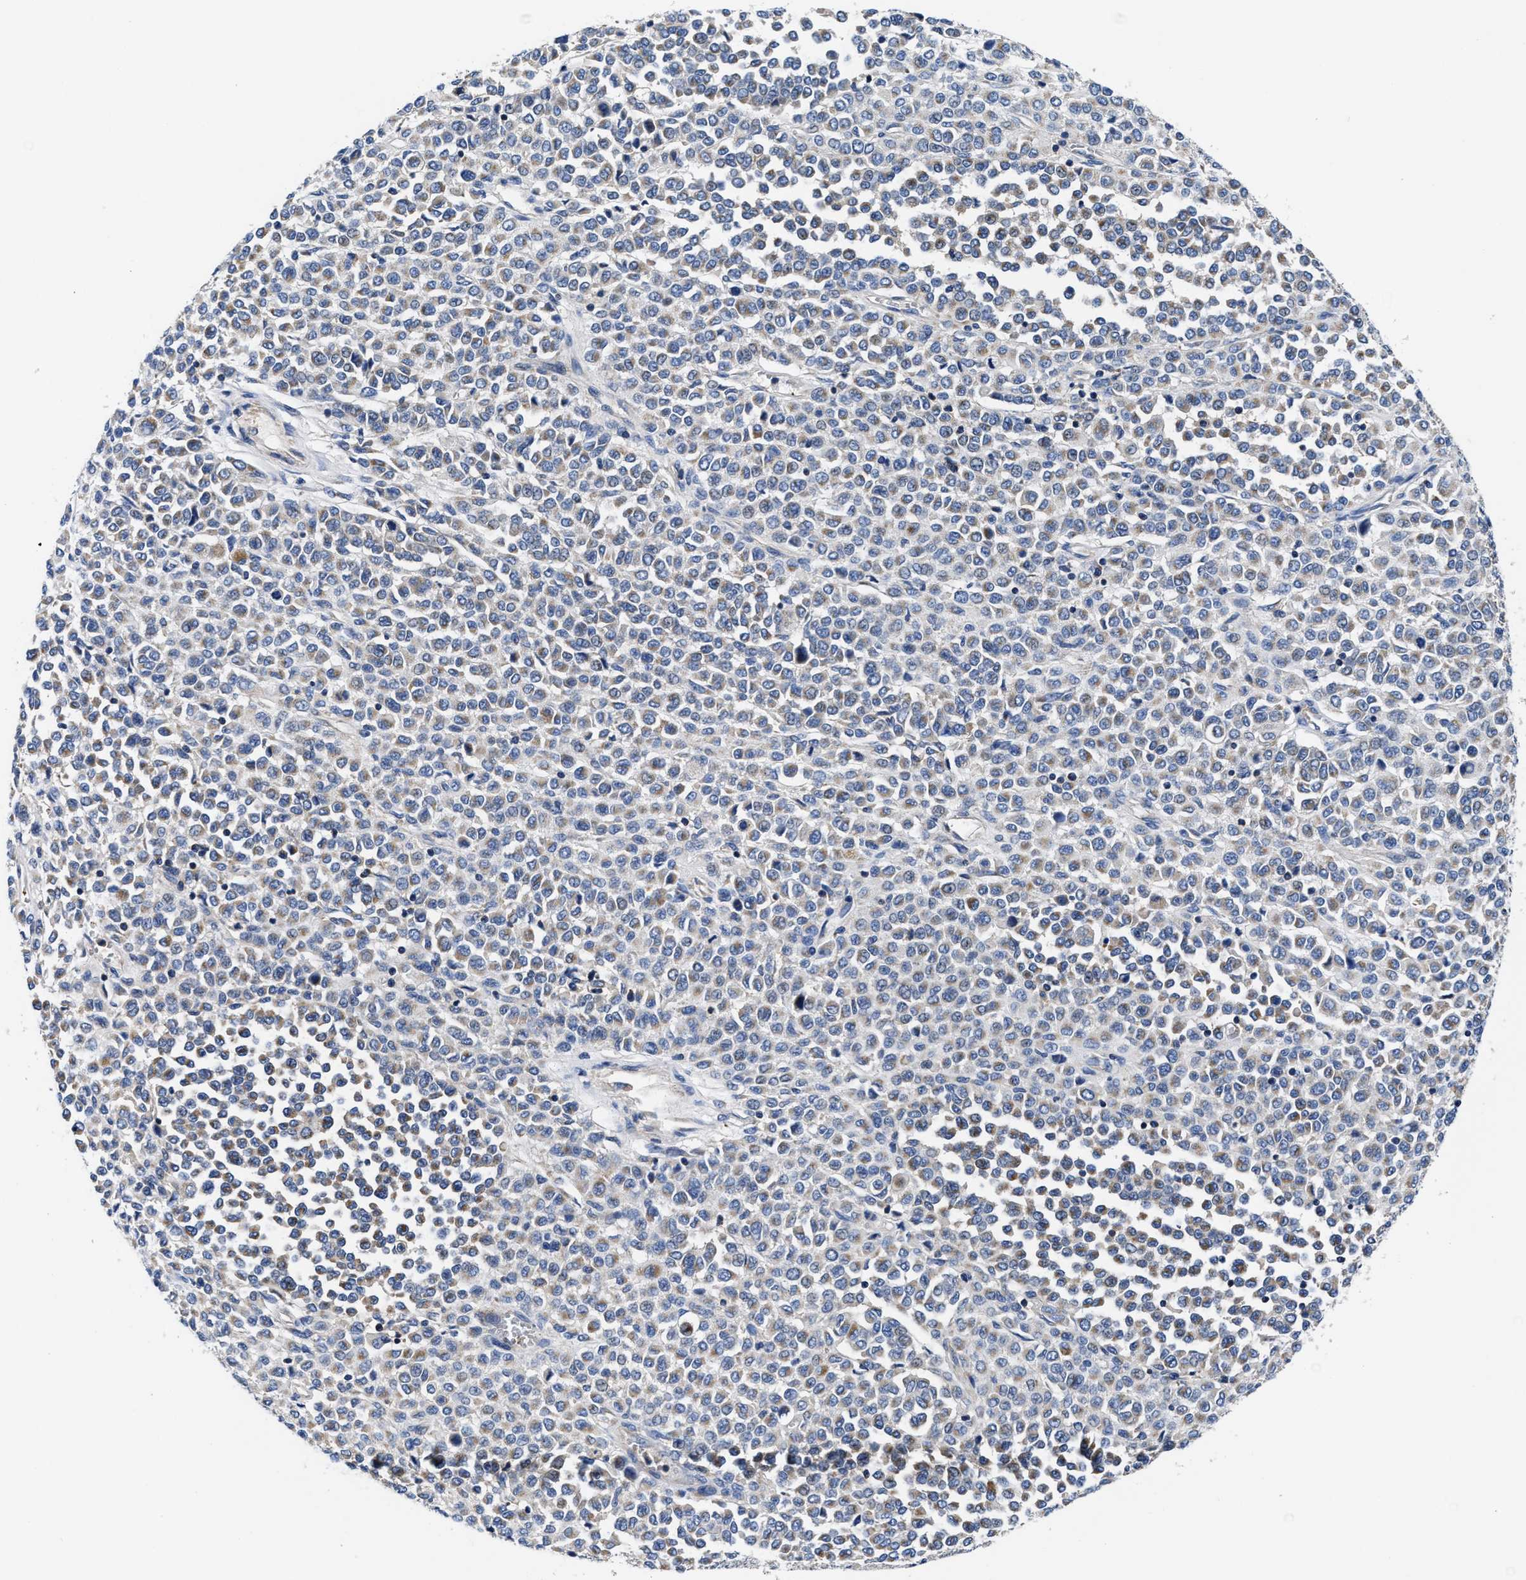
{"staining": {"intensity": "negative", "quantity": "none", "location": "none"}, "tissue": "melanoma", "cell_type": "Tumor cells", "image_type": "cancer", "snomed": [{"axis": "morphology", "description": "Malignant melanoma, Metastatic site"}, {"axis": "topography", "description": "Pancreas"}], "caption": "Tumor cells are negative for protein expression in human melanoma. (Brightfield microscopy of DAB (3,3'-diaminobenzidine) immunohistochemistry (IHC) at high magnification).", "gene": "PHLPP1", "patient": {"sex": "female", "age": 30}}